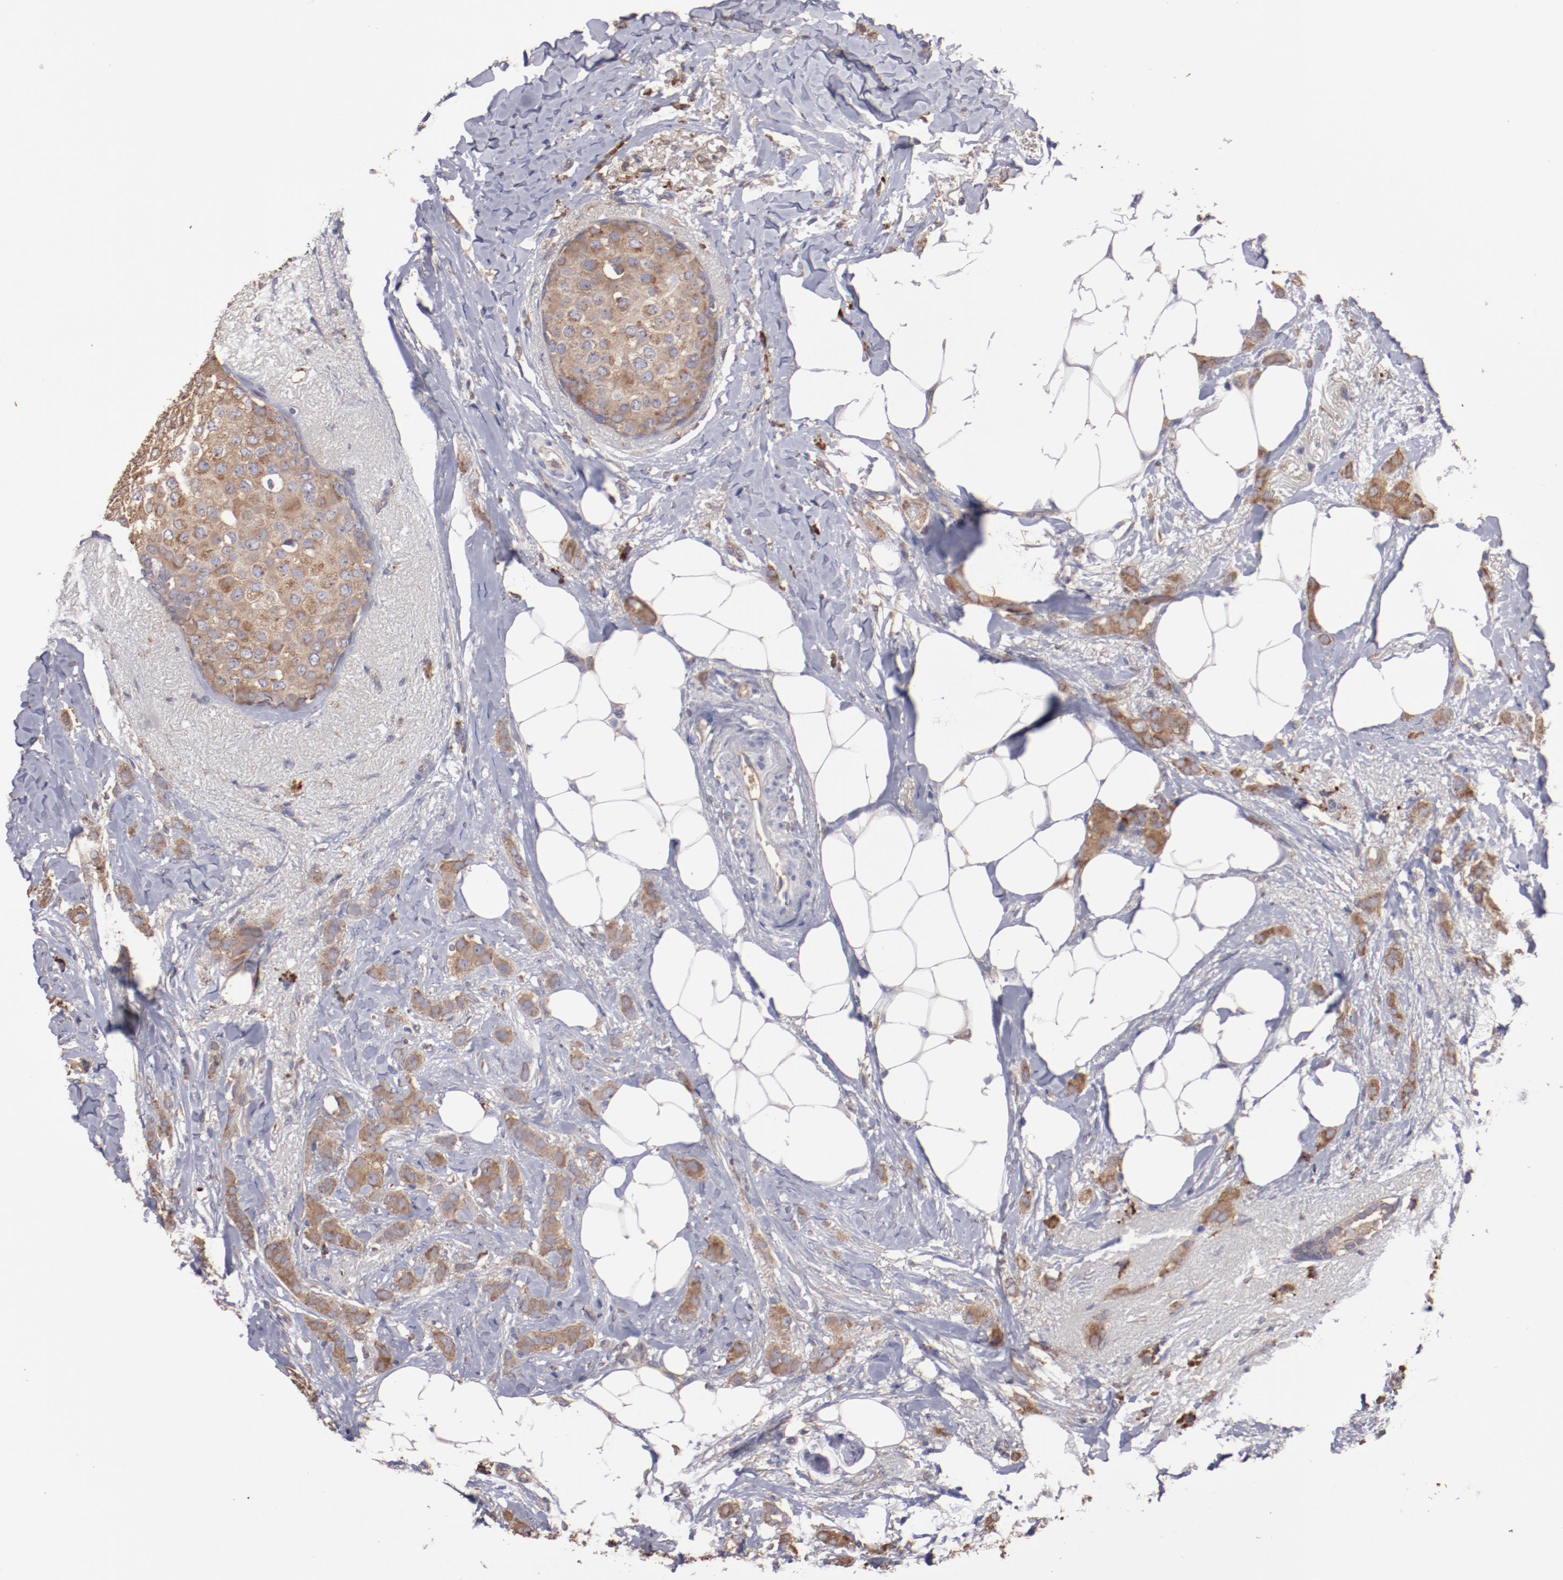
{"staining": {"intensity": "weak", "quantity": ">75%", "location": "cytoplasmic/membranous"}, "tissue": "breast cancer", "cell_type": "Tumor cells", "image_type": "cancer", "snomed": [{"axis": "morphology", "description": "Lobular carcinoma"}, {"axis": "topography", "description": "Breast"}], "caption": "Human breast cancer stained with a brown dye exhibits weak cytoplasmic/membranous positive positivity in approximately >75% of tumor cells.", "gene": "NFKBIE", "patient": {"sex": "female", "age": 55}}